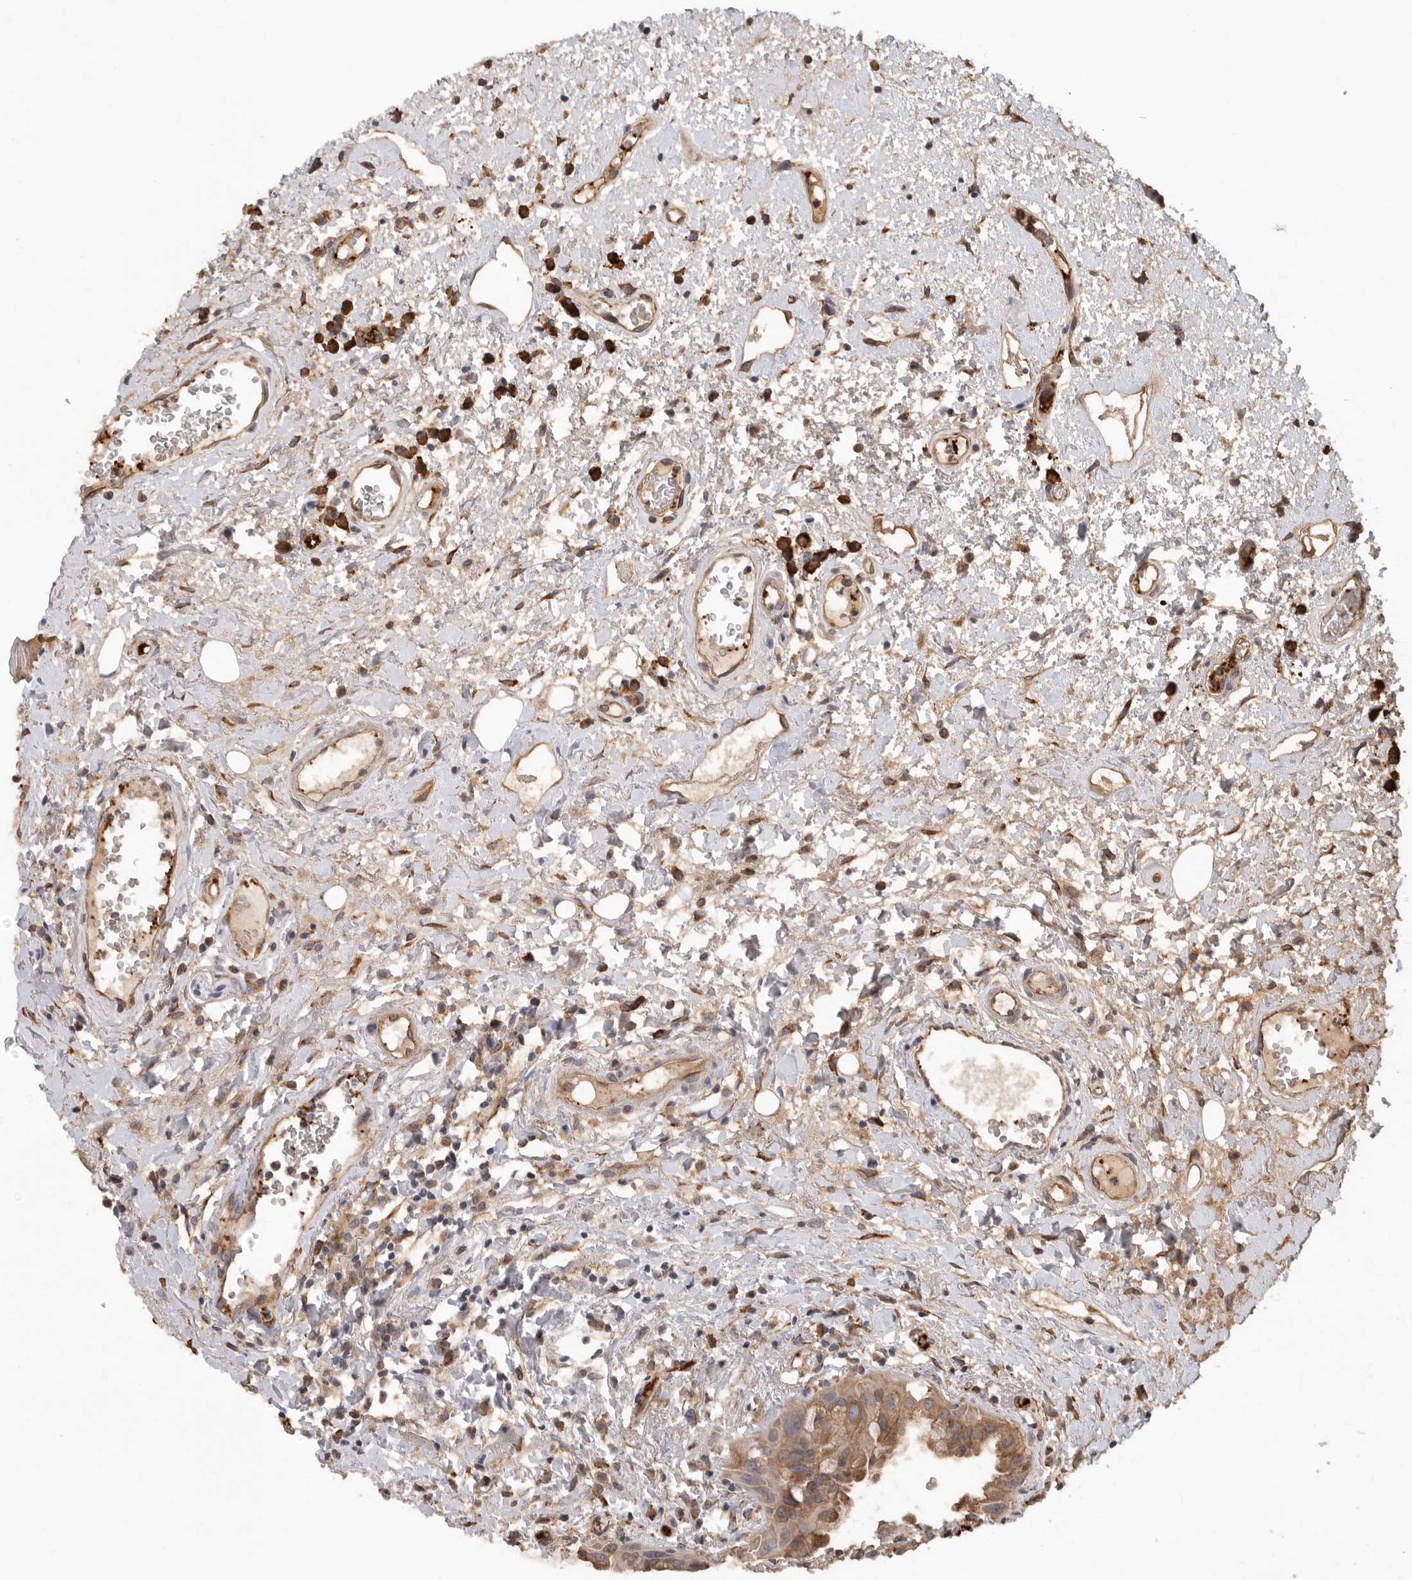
{"staining": {"intensity": "moderate", "quantity": ">75%", "location": "cytoplasmic/membranous"}, "tissue": "oral mucosa", "cell_type": "Squamous epithelial cells", "image_type": "normal", "snomed": [{"axis": "morphology", "description": "Normal tissue, NOS"}, {"axis": "topography", "description": "Oral tissue"}], "caption": "Protein expression analysis of unremarkable human oral mucosa reveals moderate cytoplasmic/membranous positivity in about >75% of squamous epithelial cells. The protein is shown in brown color, while the nuclei are stained blue.", "gene": "CDC42BPB", "patient": {"sex": "female", "age": 76}}